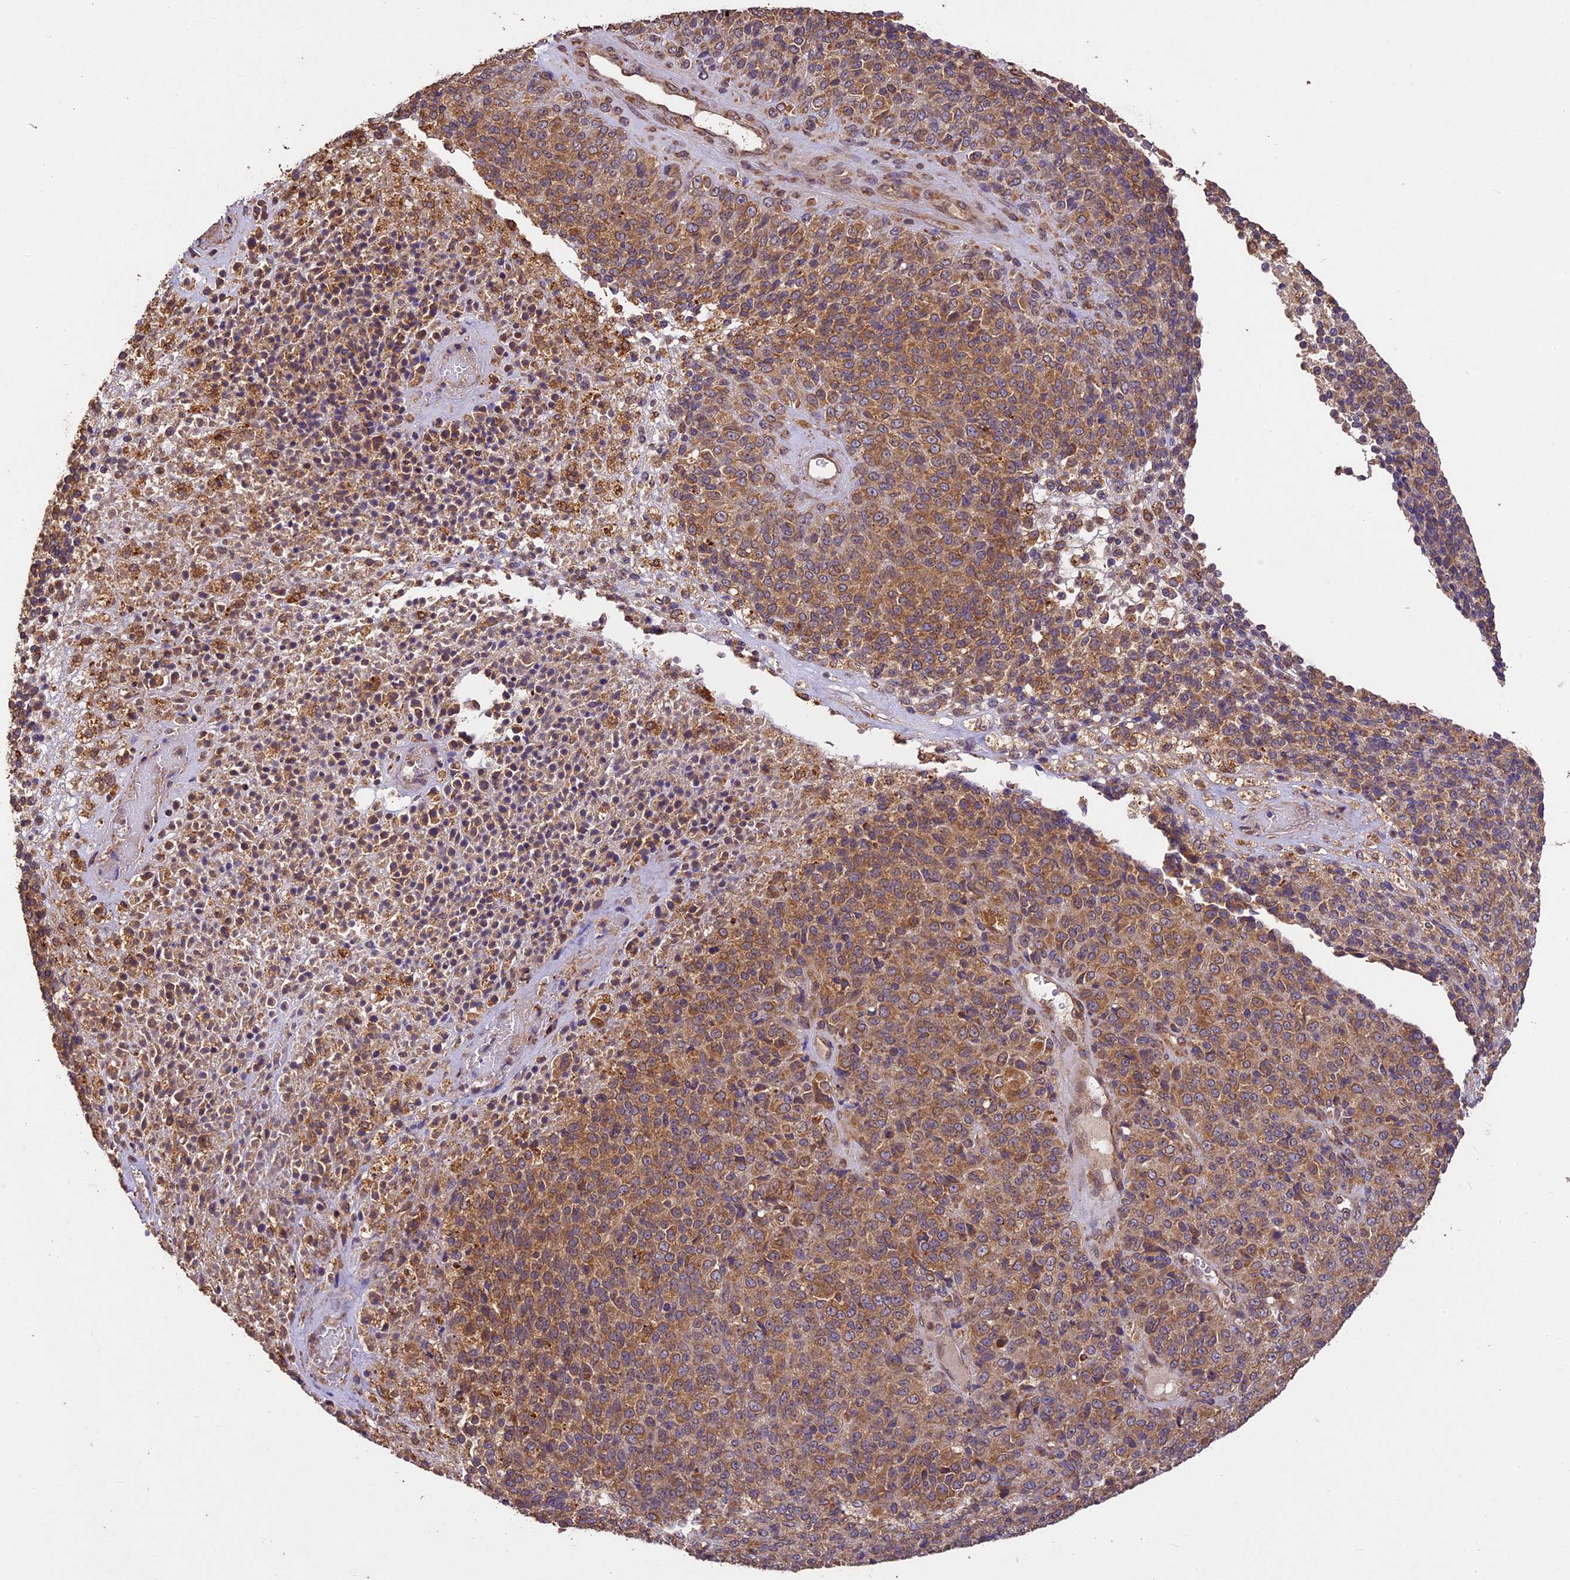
{"staining": {"intensity": "moderate", "quantity": ">75%", "location": "cytoplasmic/membranous"}, "tissue": "melanoma", "cell_type": "Tumor cells", "image_type": "cancer", "snomed": [{"axis": "morphology", "description": "Malignant melanoma, Metastatic site"}, {"axis": "topography", "description": "Brain"}], "caption": "Malignant melanoma (metastatic site) stained with immunohistochemistry shows moderate cytoplasmic/membranous positivity in about >75% of tumor cells.", "gene": "BRAP", "patient": {"sex": "female", "age": 56}}